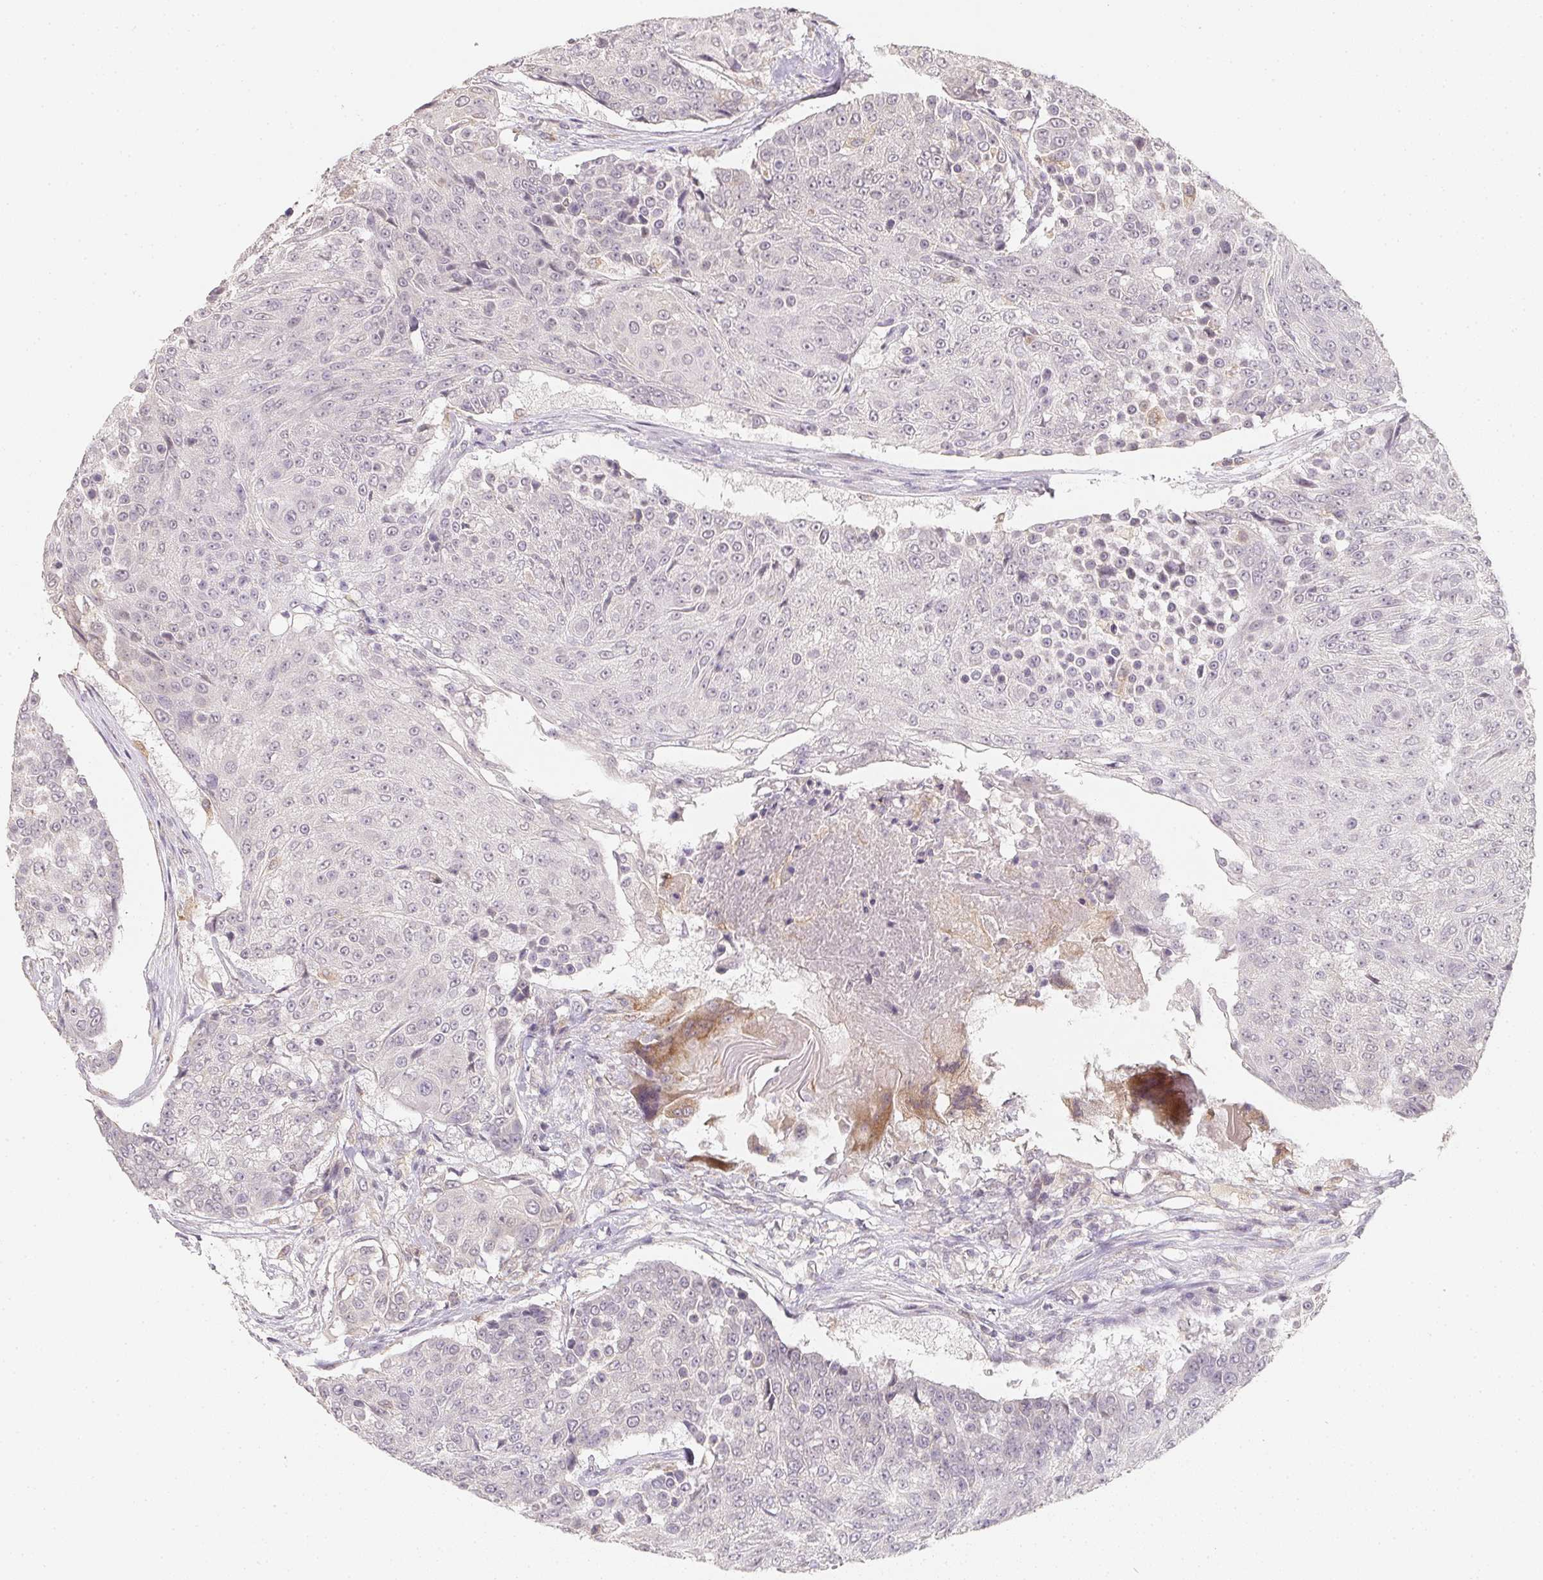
{"staining": {"intensity": "negative", "quantity": "none", "location": "none"}, "tissue": "urothelial cancer", "cell_type": "Tumor cells", "image_type": "cancer", "snomed": [{"axis": "morphology", "description": "Urothelial carcinoma, High grade"}, {"axis": "topography", "description": "Urinary bladder"}], "caption": "Human high-grade urothelial carcinoma stained for a protein using immunohistochemistry demonstrates no expression in tumor cells.", "gene": "SOAT1", "patient": {"sex": "female", "age": 63}}